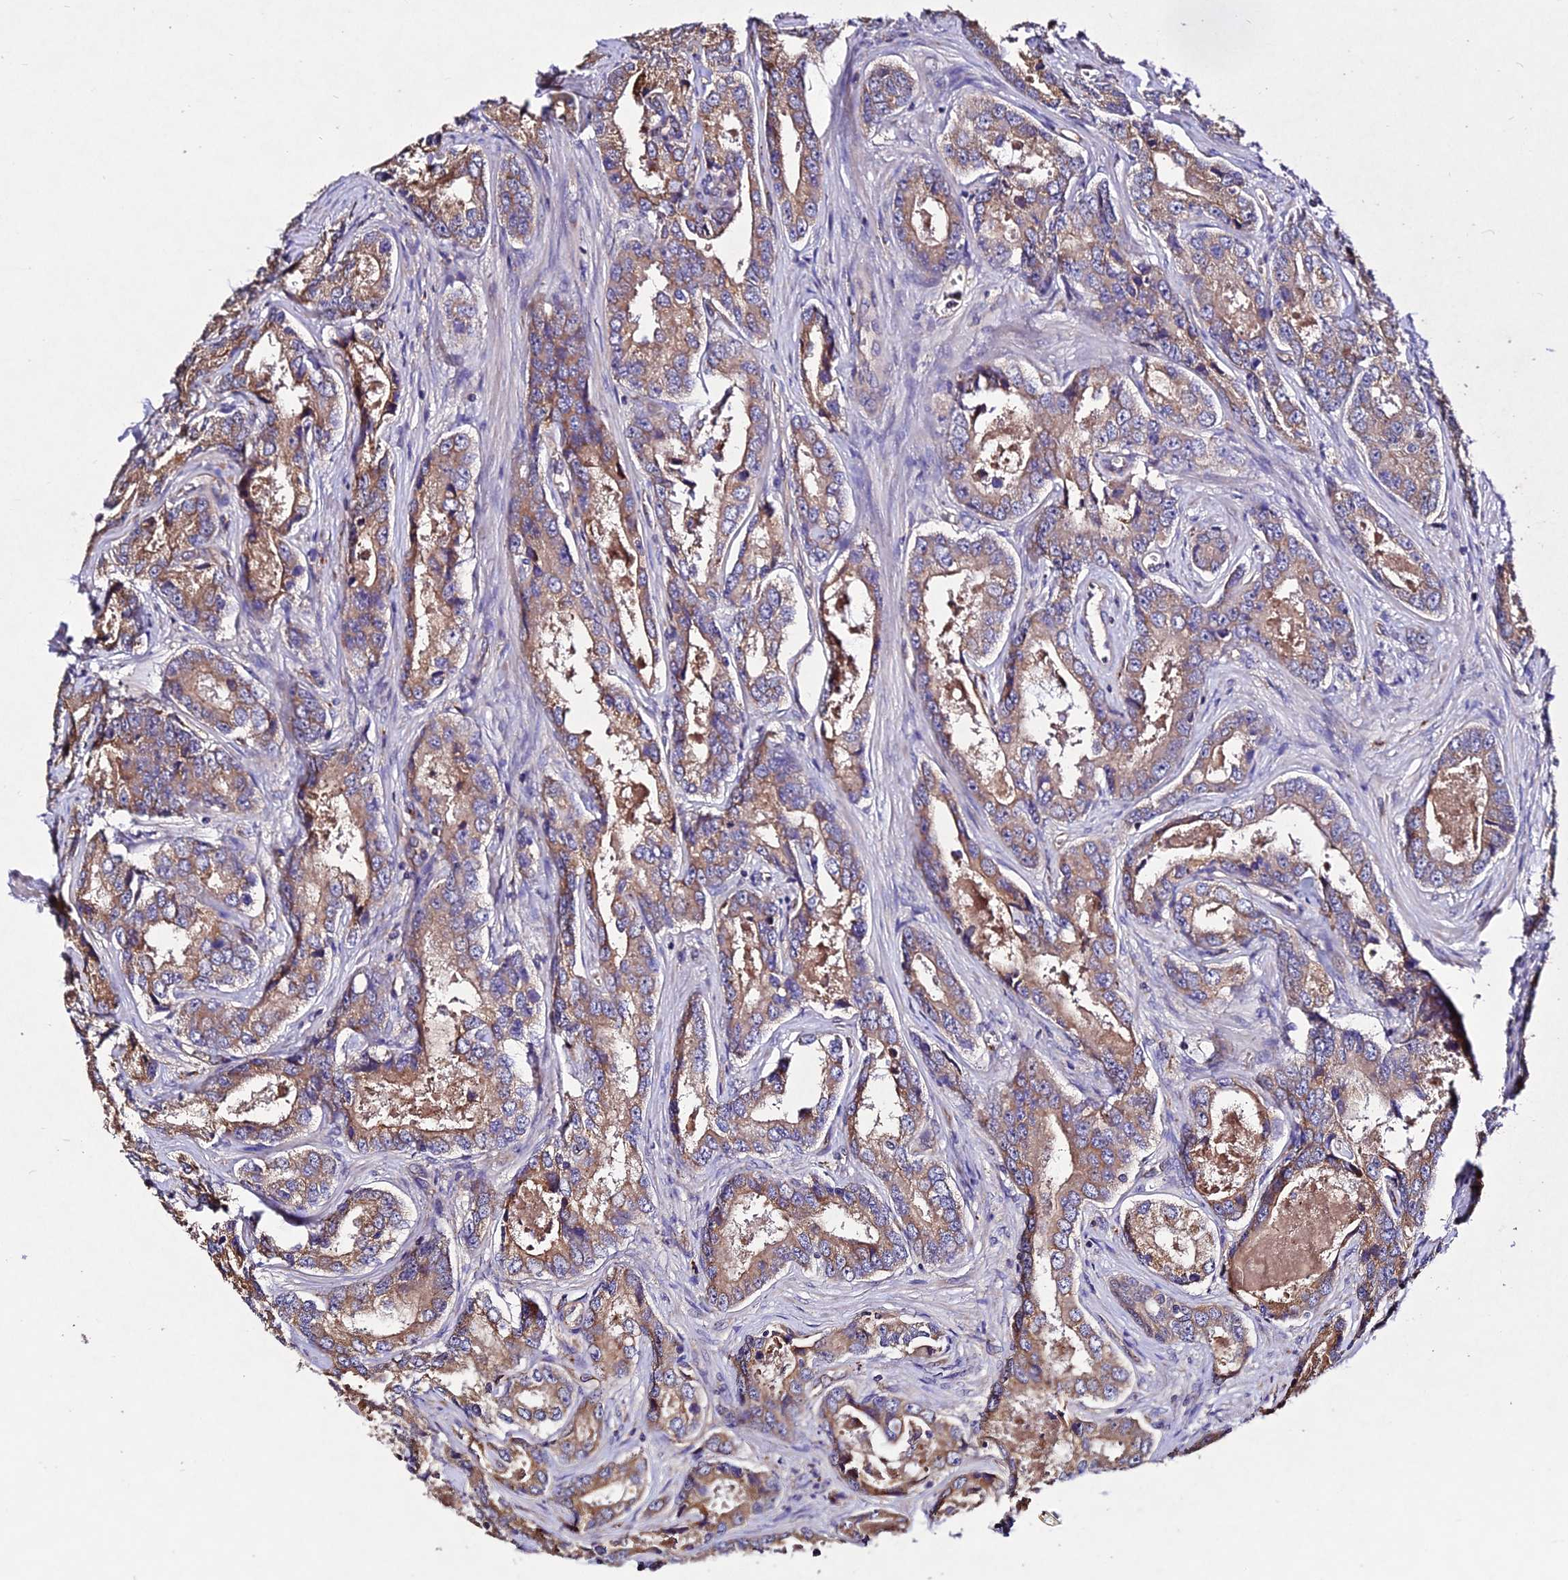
{"staining": {"intensity": "moderate", "quantity": ">75%", "location": "cytoplasmic/membranous"}, "tissue": "prostate cancer", "cell_type": "Tumor cells", "image_type": "cancer", "snomed": [{"axis": "morphology", "description": "Adenocarcinoma, Low grade"}, {"axis": "topography", "description": "Prostate"}], "caption": "High-power microscopy captured an immunohistochemistry photomicrograph of prostate cancer, revealing moderate cytoplasmic/membranous expression in about >75% of tumor cells.", "gene": "AP3M2", "patient": {"sex": "male", "age": 68}}